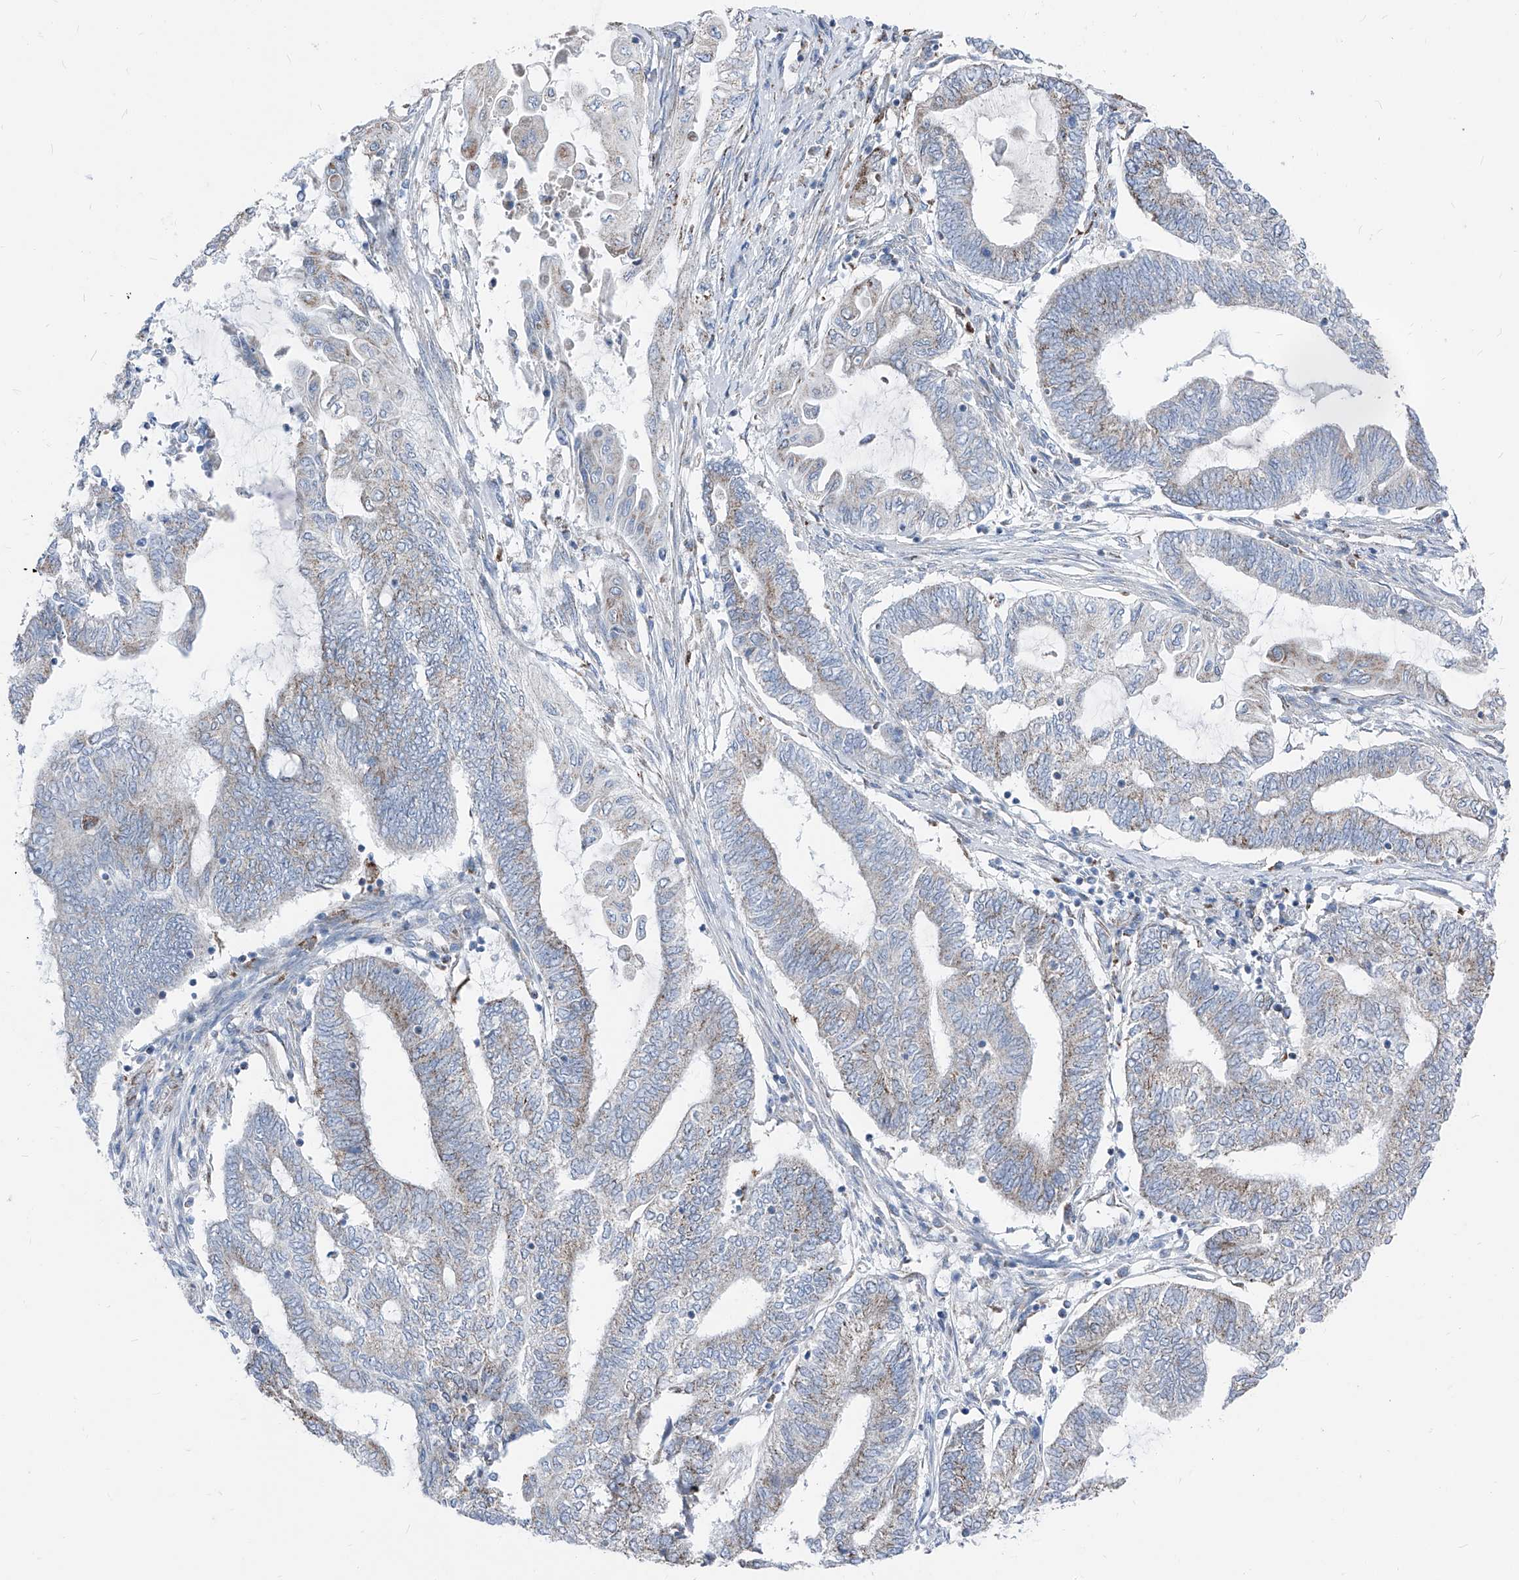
{"staining": {"intensity": "weak", "quantity": "<25%", "location": "cytoplasmic/membranous"}, "tissue": "endometrial cancer", "cell_type": "Tumor cells", "image_type": "cancer", "snomed": [{"axis": "morphology", "description": "Adenocarcinoma, NOS"}, {"axis": "topography", "description": "Uterus"}, {"axis": "topography", "description": "Endometrium"}], "caption": "High power microscopy micrograph of an IHC micrograph of endometrial adenocarcinoma, revealing no significant expression in tumor cells.", "gene": "AGPS", "patient": {"sex": "female", "age": 70}}